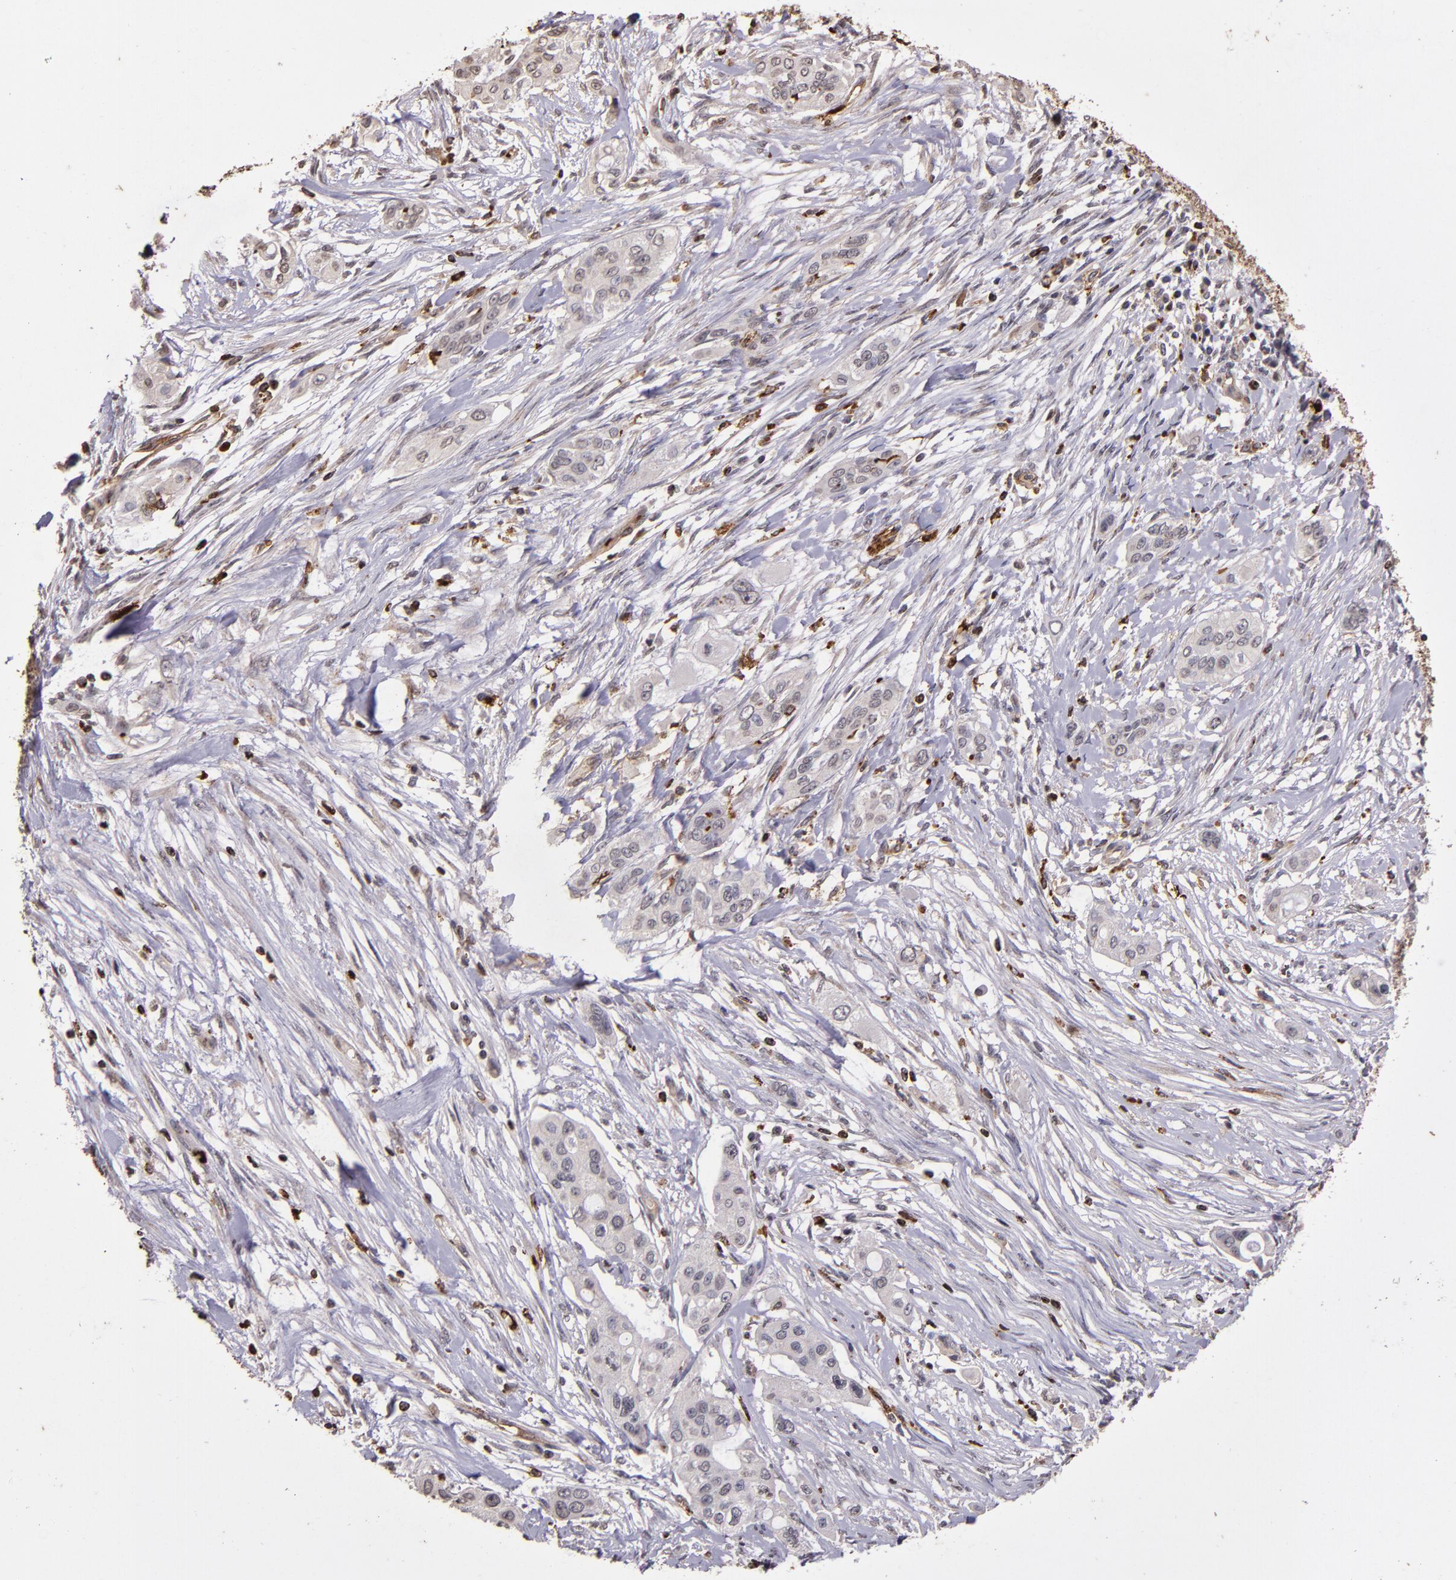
{"staining": {"intensity": "negative", "quantity": "none", "location": "none"}, "tissue": "pancreatic cancer", "cell_type": "Tumor cells", "image_type": "cancer", "snomed": [{"axis": "morphology", "description": "Adenocarcinoma, NOS"}, {"axis": "topography", "description": "Pancreas"}], "caption": "Tumor cells are negative for brown protein staining in adenocarcinoma (pancreatic).", "gene": "SLC2A3", "patient": {"sex": "female", "age": 60}}